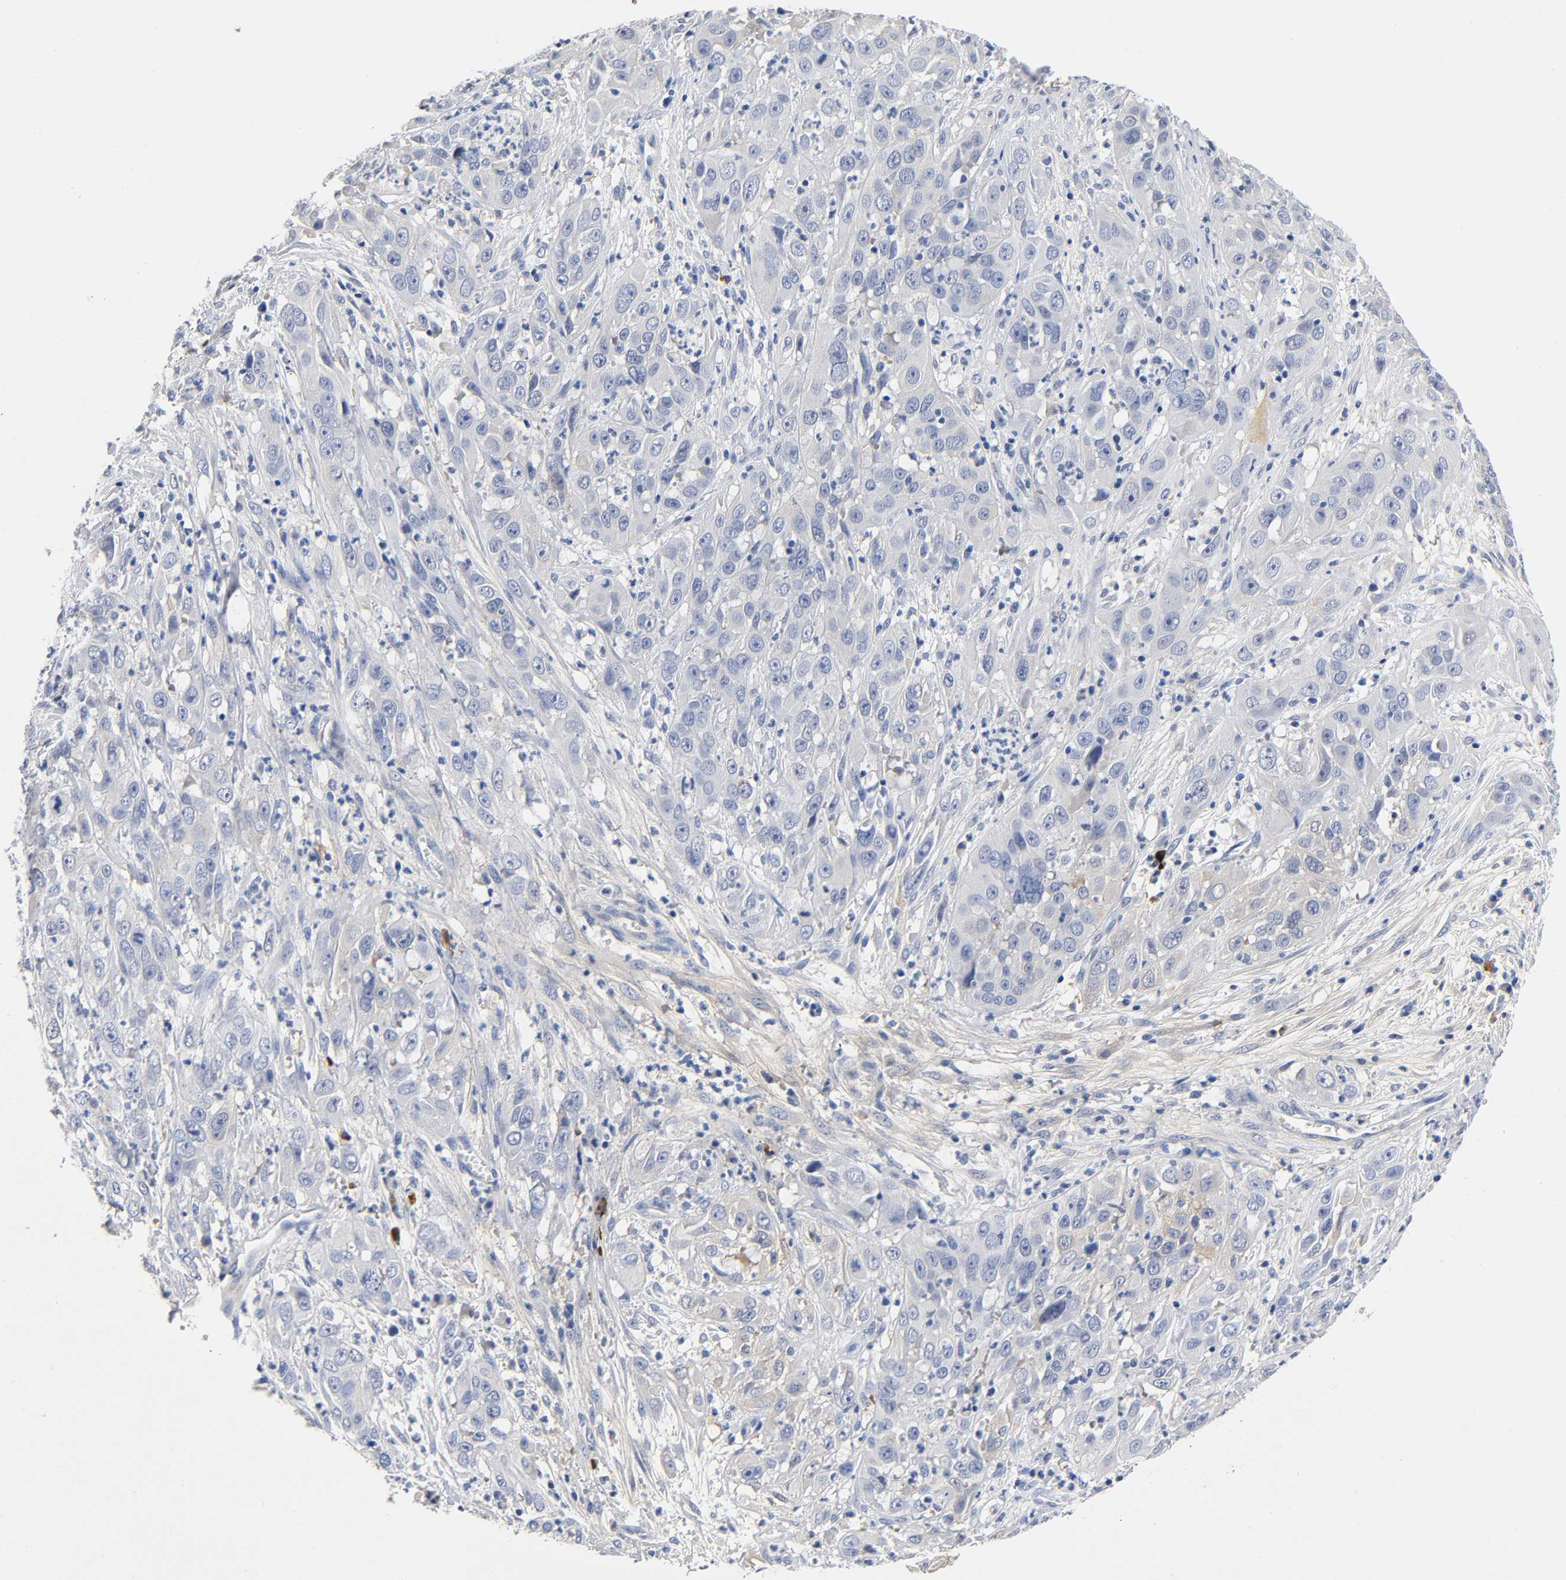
{"staining": {"intensity": "moderate", "quantity": "25%-75%", "location": "cytoplasmic/membranous"}, "tissue": "cervical cancer", "cell_type": "Tumor cells", "image_type": "cancer", "snomed": [{"axis": "morphology", "description": "Squamous cell carcinoma, NOS"}, {"axis": "topography", "description": "Cervix"}], "caption": "Protein expression analysis of human cervical cancer (squamous cell carcinoma) reveals moderate cytoplasmic/membranous expression in about 25%-75% of tumor cells.", "gene": "TNC", "patient": {"sex": "female", "age": 32}}